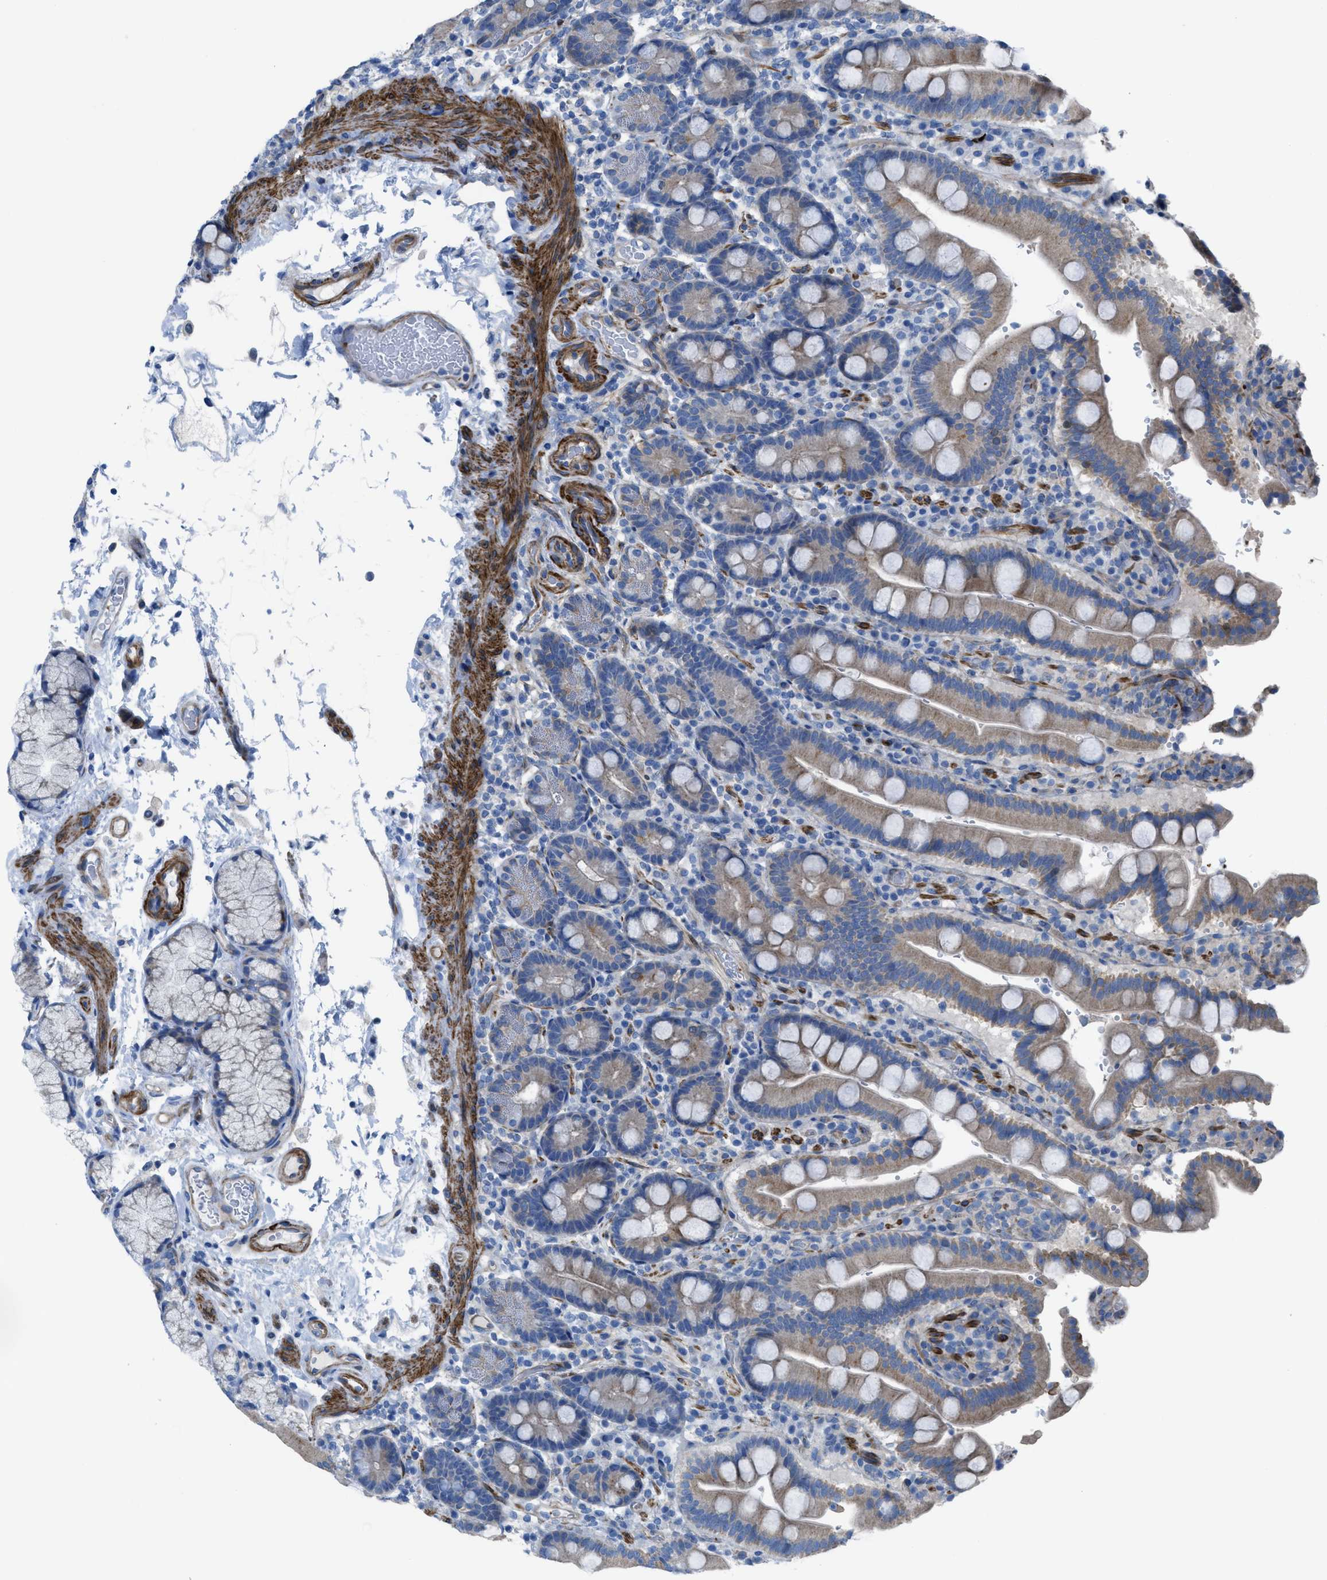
{"staining": {"intensity": "moderate", "quantity": ">75%", "location": "cytoplasmic/membranous"}, "tissue": "duodenum", "cell_type": "Glandular cells", "image_type": "normal", "snomed": [{"axis": "morphology", "description": "Normal tissue, NOS"}, {"axis": "topography", "description": "Small intestine, NOS"}], "caption": "Glandular cells reveal medium levels of moderate cytoplasmic/membranous positivity in about >75% of cells in benign duodenum.", "gene": "KCNH7", "patient": {"sex": "female", "age": 71}}